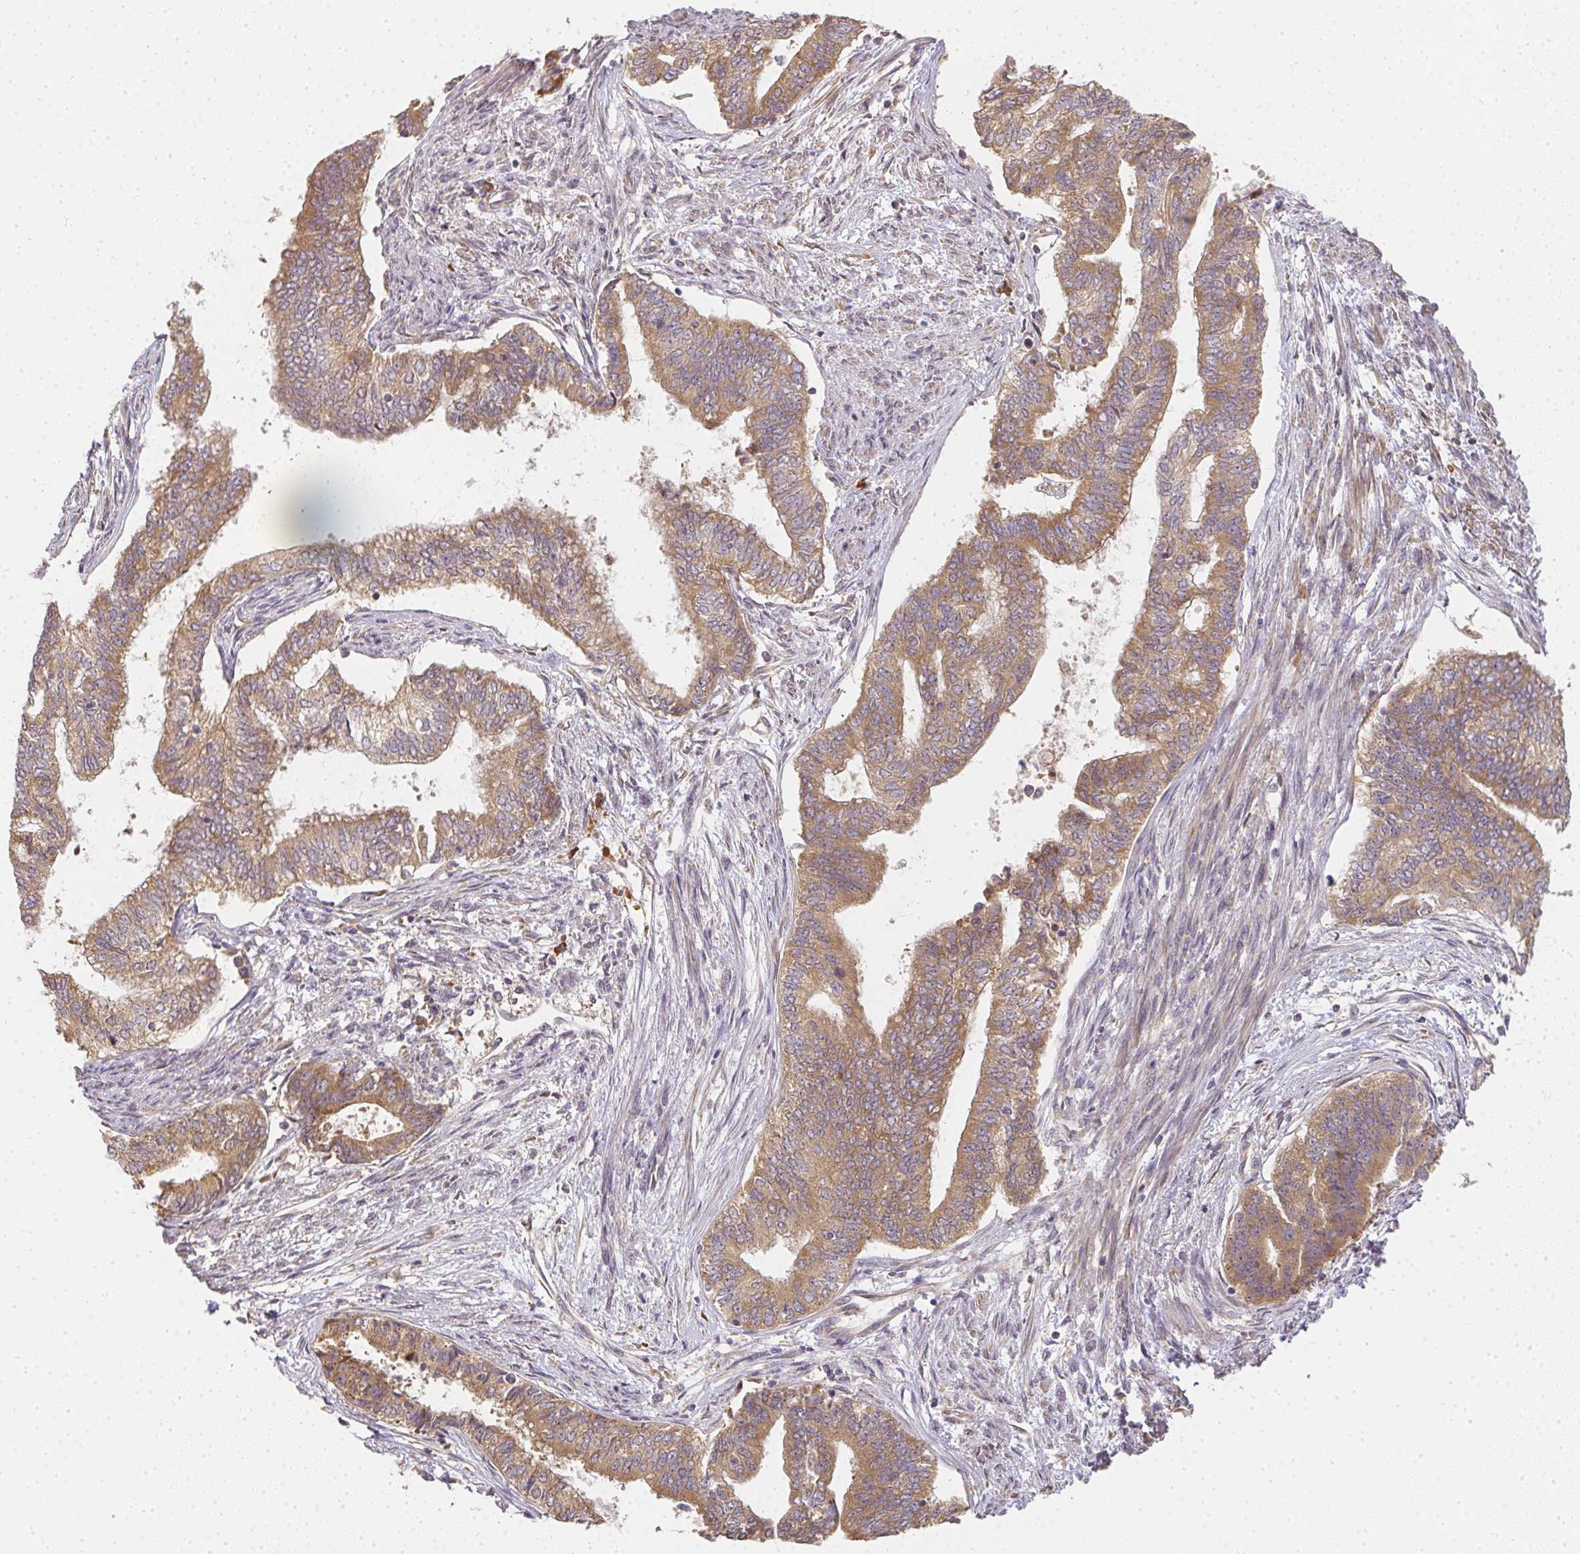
{"staining": {"intensity": "moderate", "quantity": ">75%", "location": "cytoplasmic/membranous"}, "tissue": "endometrial cancer", "cell_type": "Tumor cells", "image_type": "cancer", "snomed": [{"axis": "morphology", "description": "Adenocarcinoma, NOS"}, {"axis": "topography", "description": "Endometrium"}], "caption": "Immunohistochemical staining of human adenocarcinoma (endometrial) exhibits medium levels of moderate cytoplasmic/membranous protein expression in approximately >75% of tumor cells. The staining was performed using DAB to visualize the protein expression in brown, while the nuclei were stained in blue with hematoxylin (Magnification: 20x).", "gene": "SLC35B3", "patient": {"sex": "female", "age": 65}}